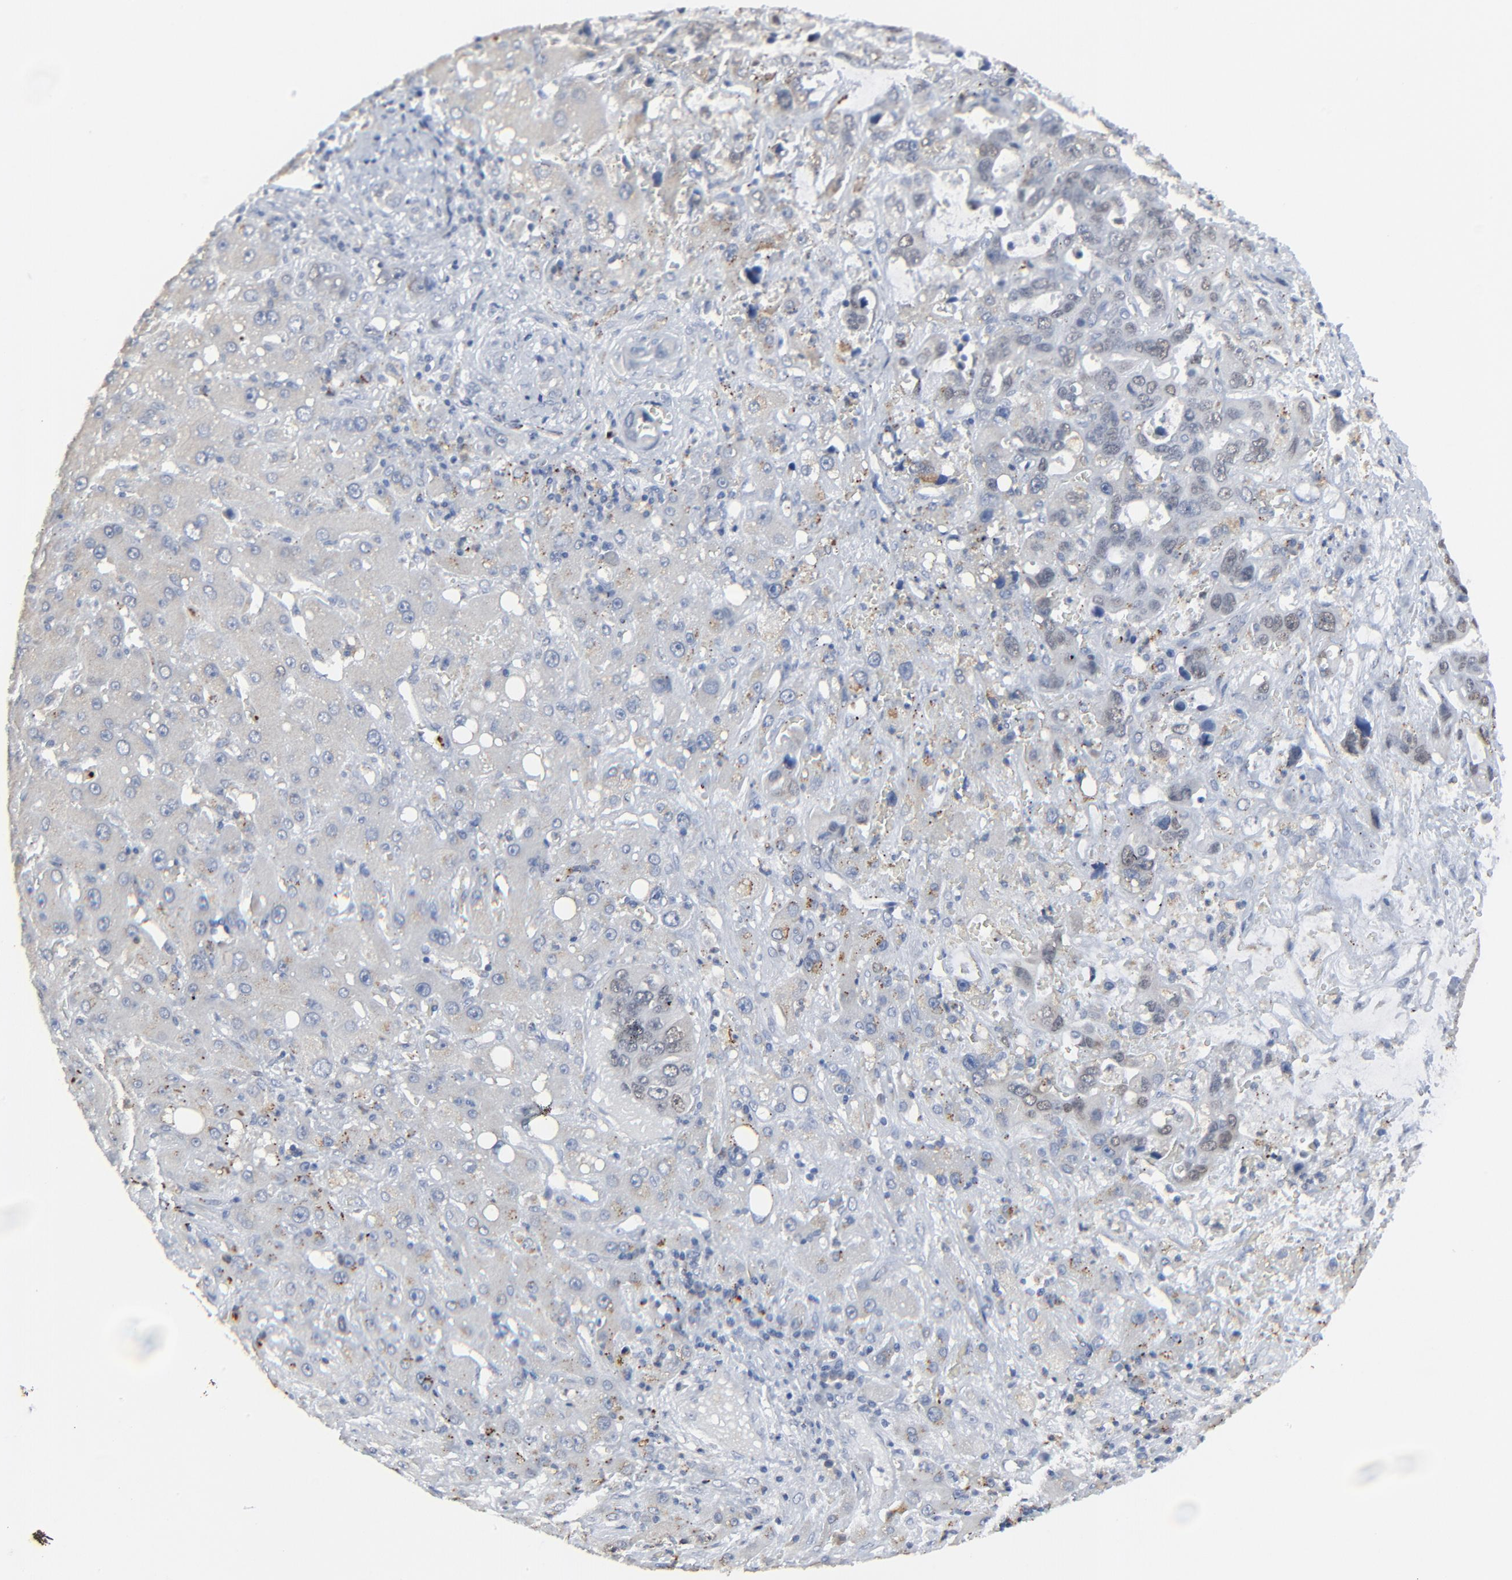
{"staining": {"intensity": "weak", "quantity": "<25%", "location": "nuclear"}, "tissue": "liver cancer", "cell_type": "Tumor cells", "image_type": "cancer", "snomed": [{"axis": "morphology", "description": "Cholangiocarcinoma"}, {"axis": "topography", "description": "Liver"}], "caption": "The micrograph shows no significant staining in tumor cells of liver cancer.", "gene": "BIRC3", "patient": {"sex": "female", "age": 65}}